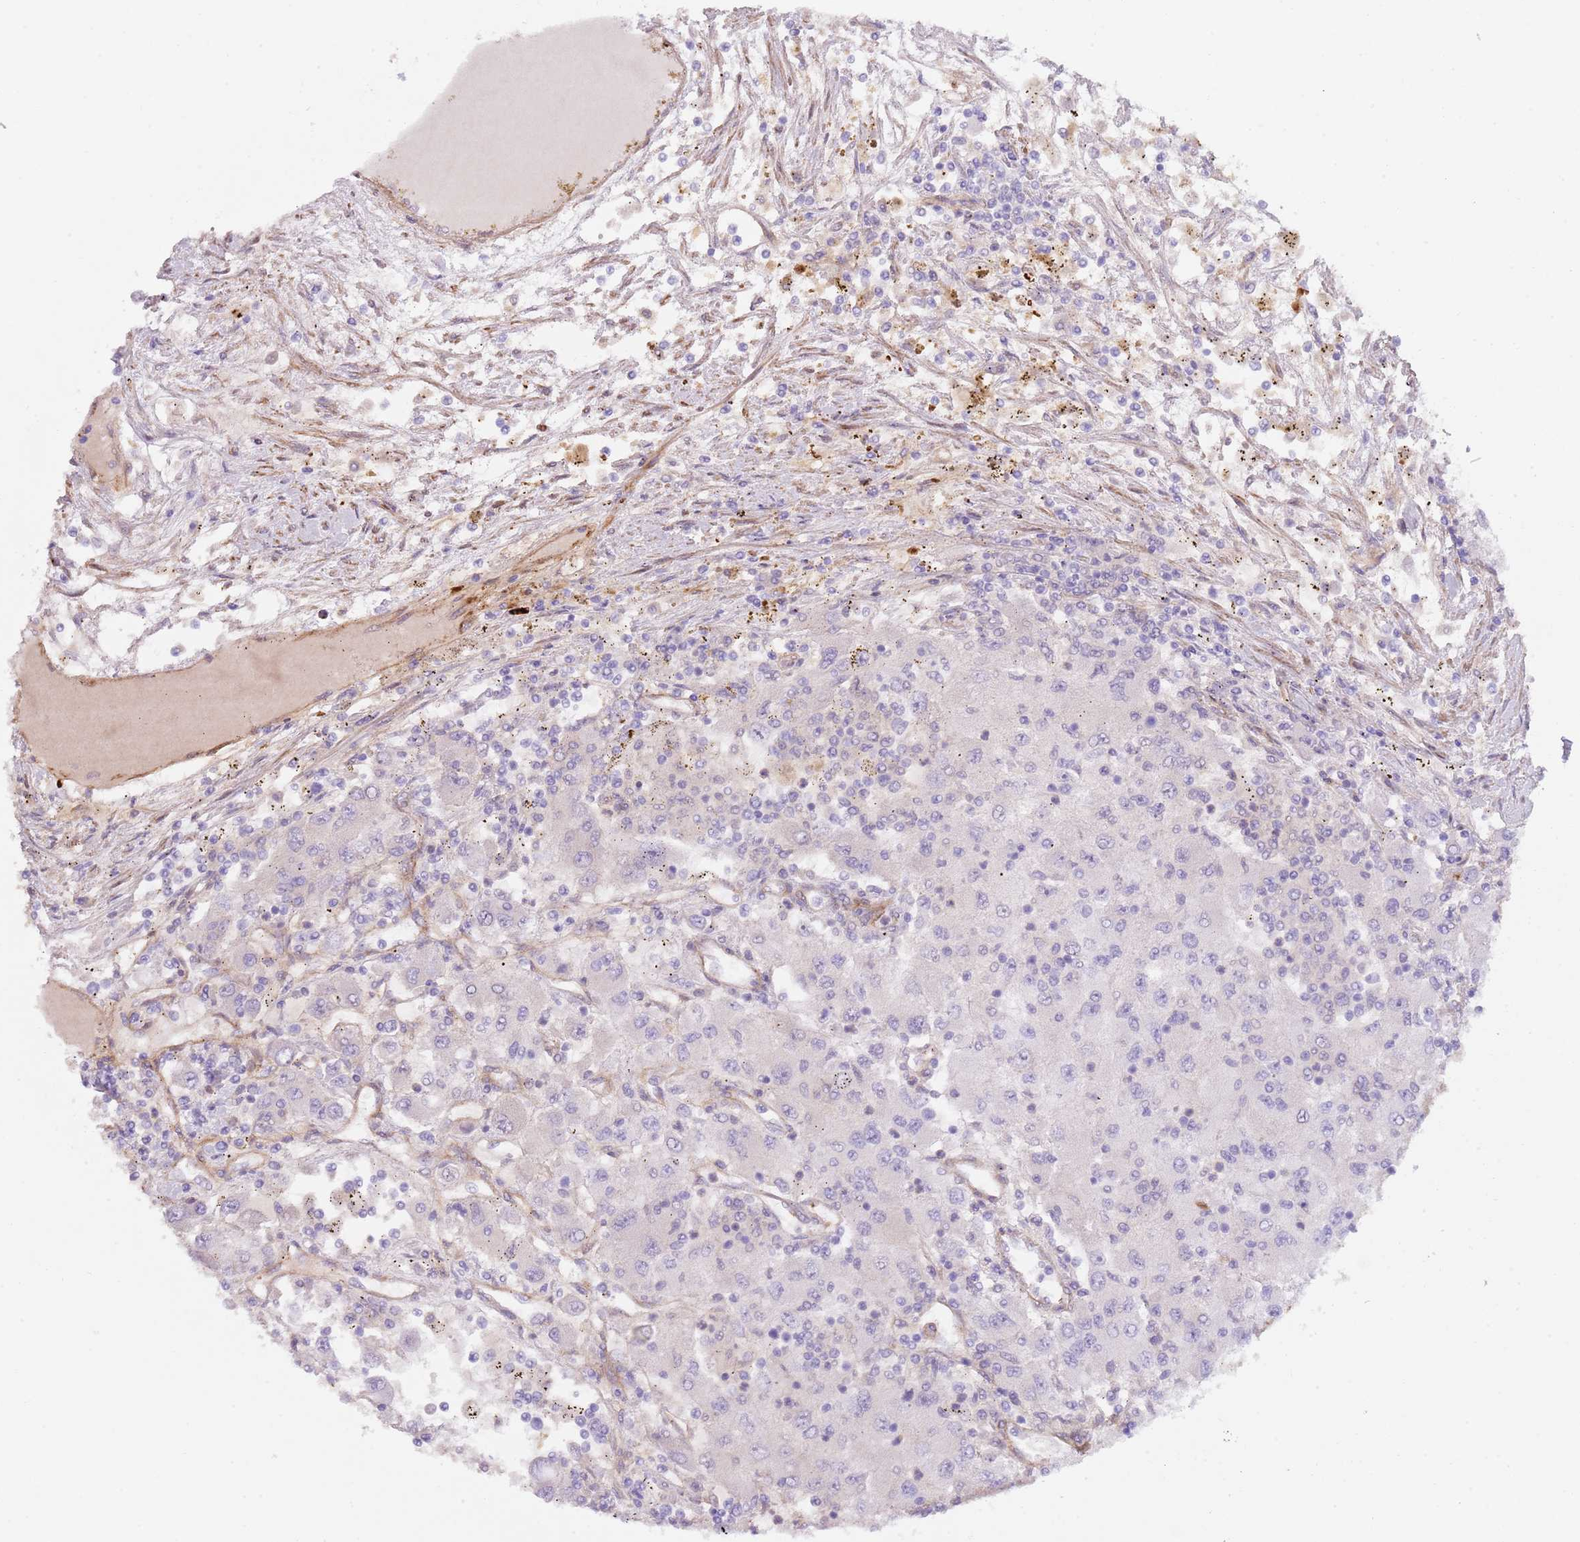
{"staining": {"intensity": "negative", "quantity": "none", "location": "none"}, "tissue": "renal cancer", "cell_type": "Tumor cells", "image_type": "cancer", "snomed": [{"axis": "morphology", "description": "Adenocarcinoma, NOS"}, {"axis": "topography", "description": "Kidney"}], "caption": "This is an immunohistochemistry (IHC) histopathology image of renal cancer. There is no positivity in tumor cells.", "gene": "TINAGL1", "patient": {"sex": "female", "age": 67}}